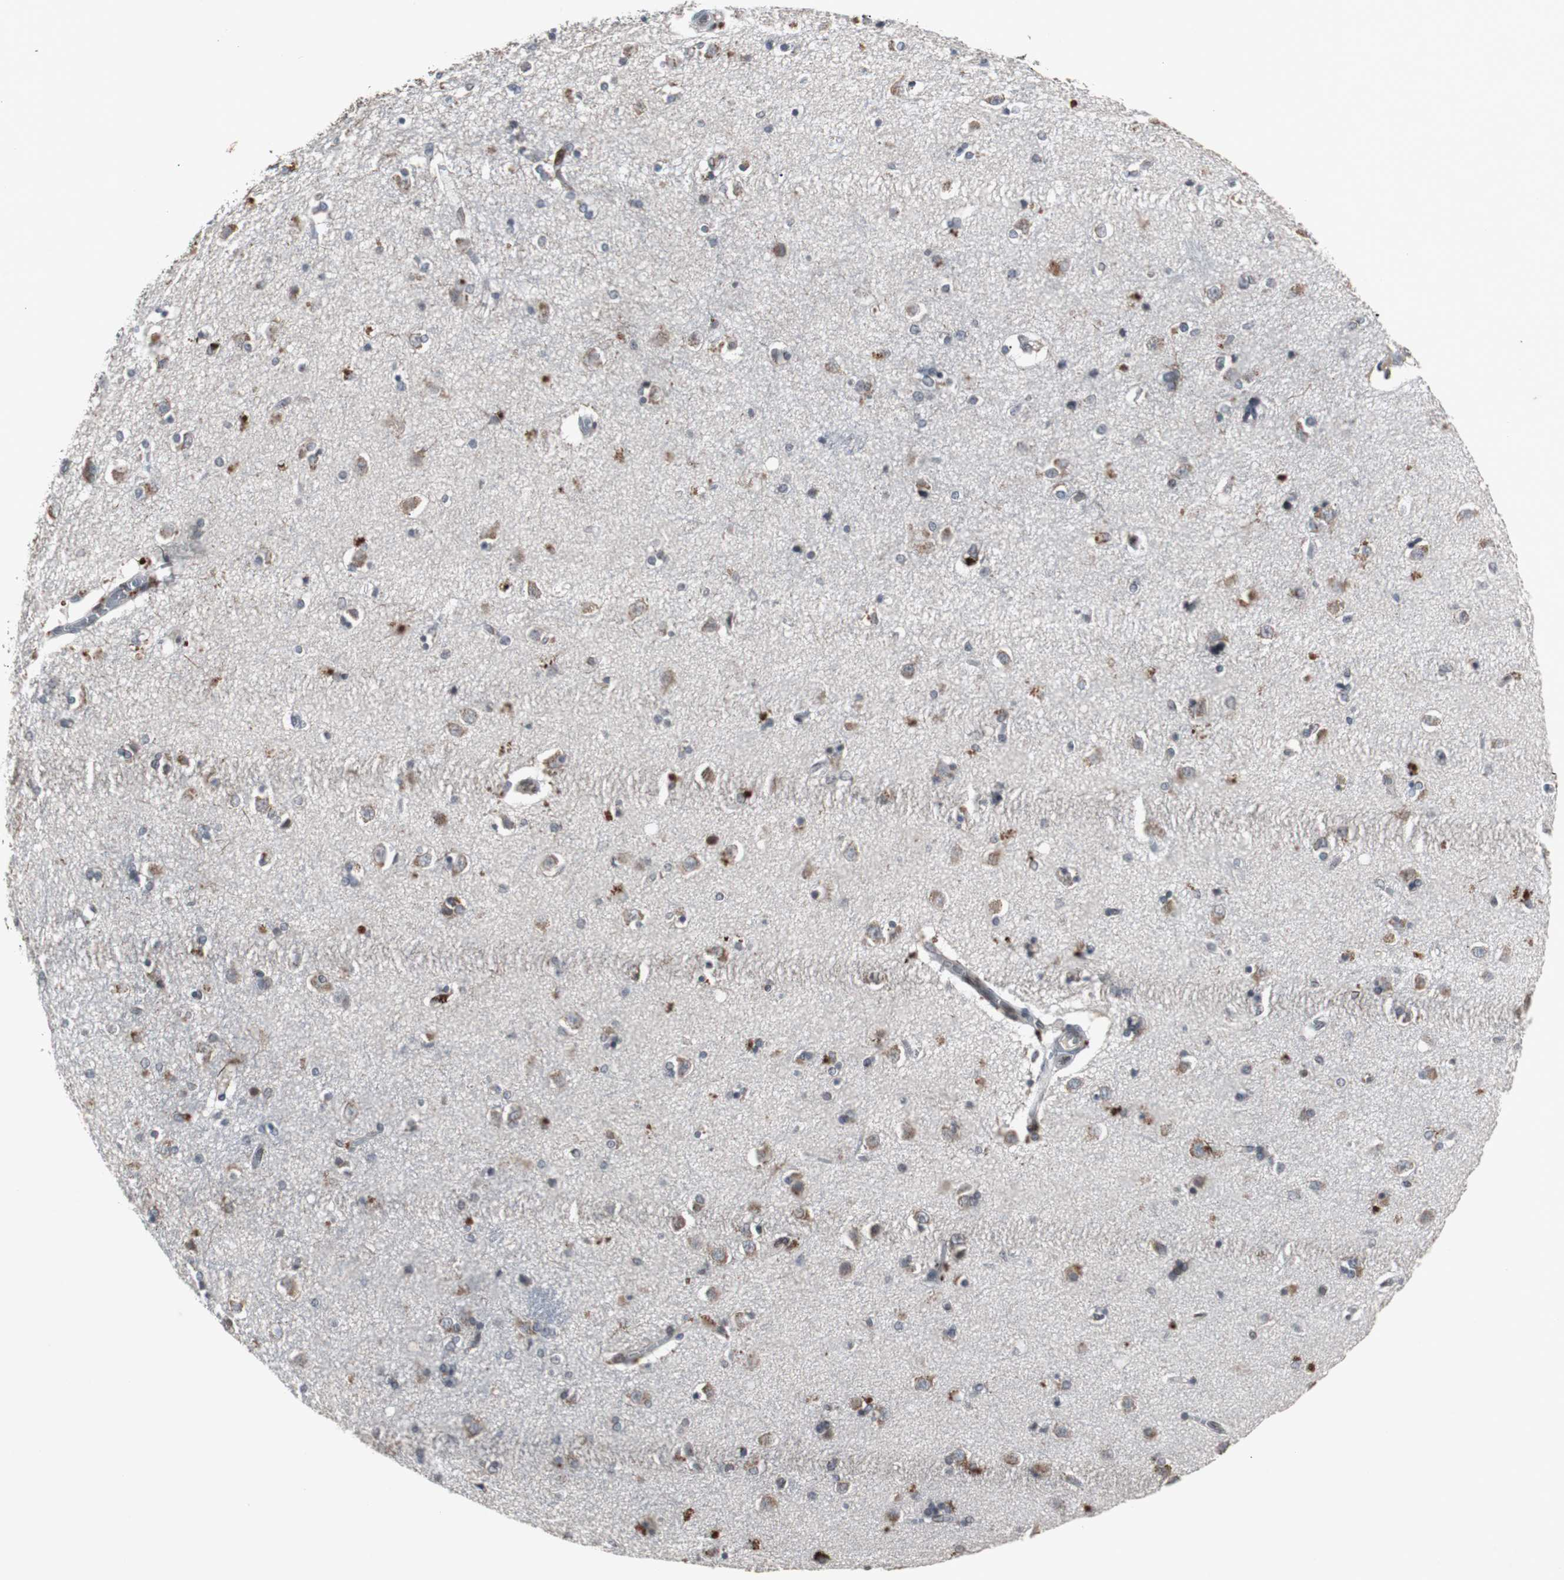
{"staining": {"intensity": "moderate", "quantity": "25%-75%", "location": "cytoplasmic/membranous"}, "tissue": "caudate", "cell_type": "Glial cells", "image_type": "normal", "snomed": [{"axis": "morphology", "description": "Normal tissue, NOS"}, {"axis": "topography", "description": "Lateral ventricle wall"}], "caption": "Moderate cytoplasmic/membranous expression for a protein is appreciated in approximately 25%-75% of glial cells of normal caudate using immunohistochemistry (IHC).", "gene": "ZNF396", "patient": {"sex": "female", "age": 54}}